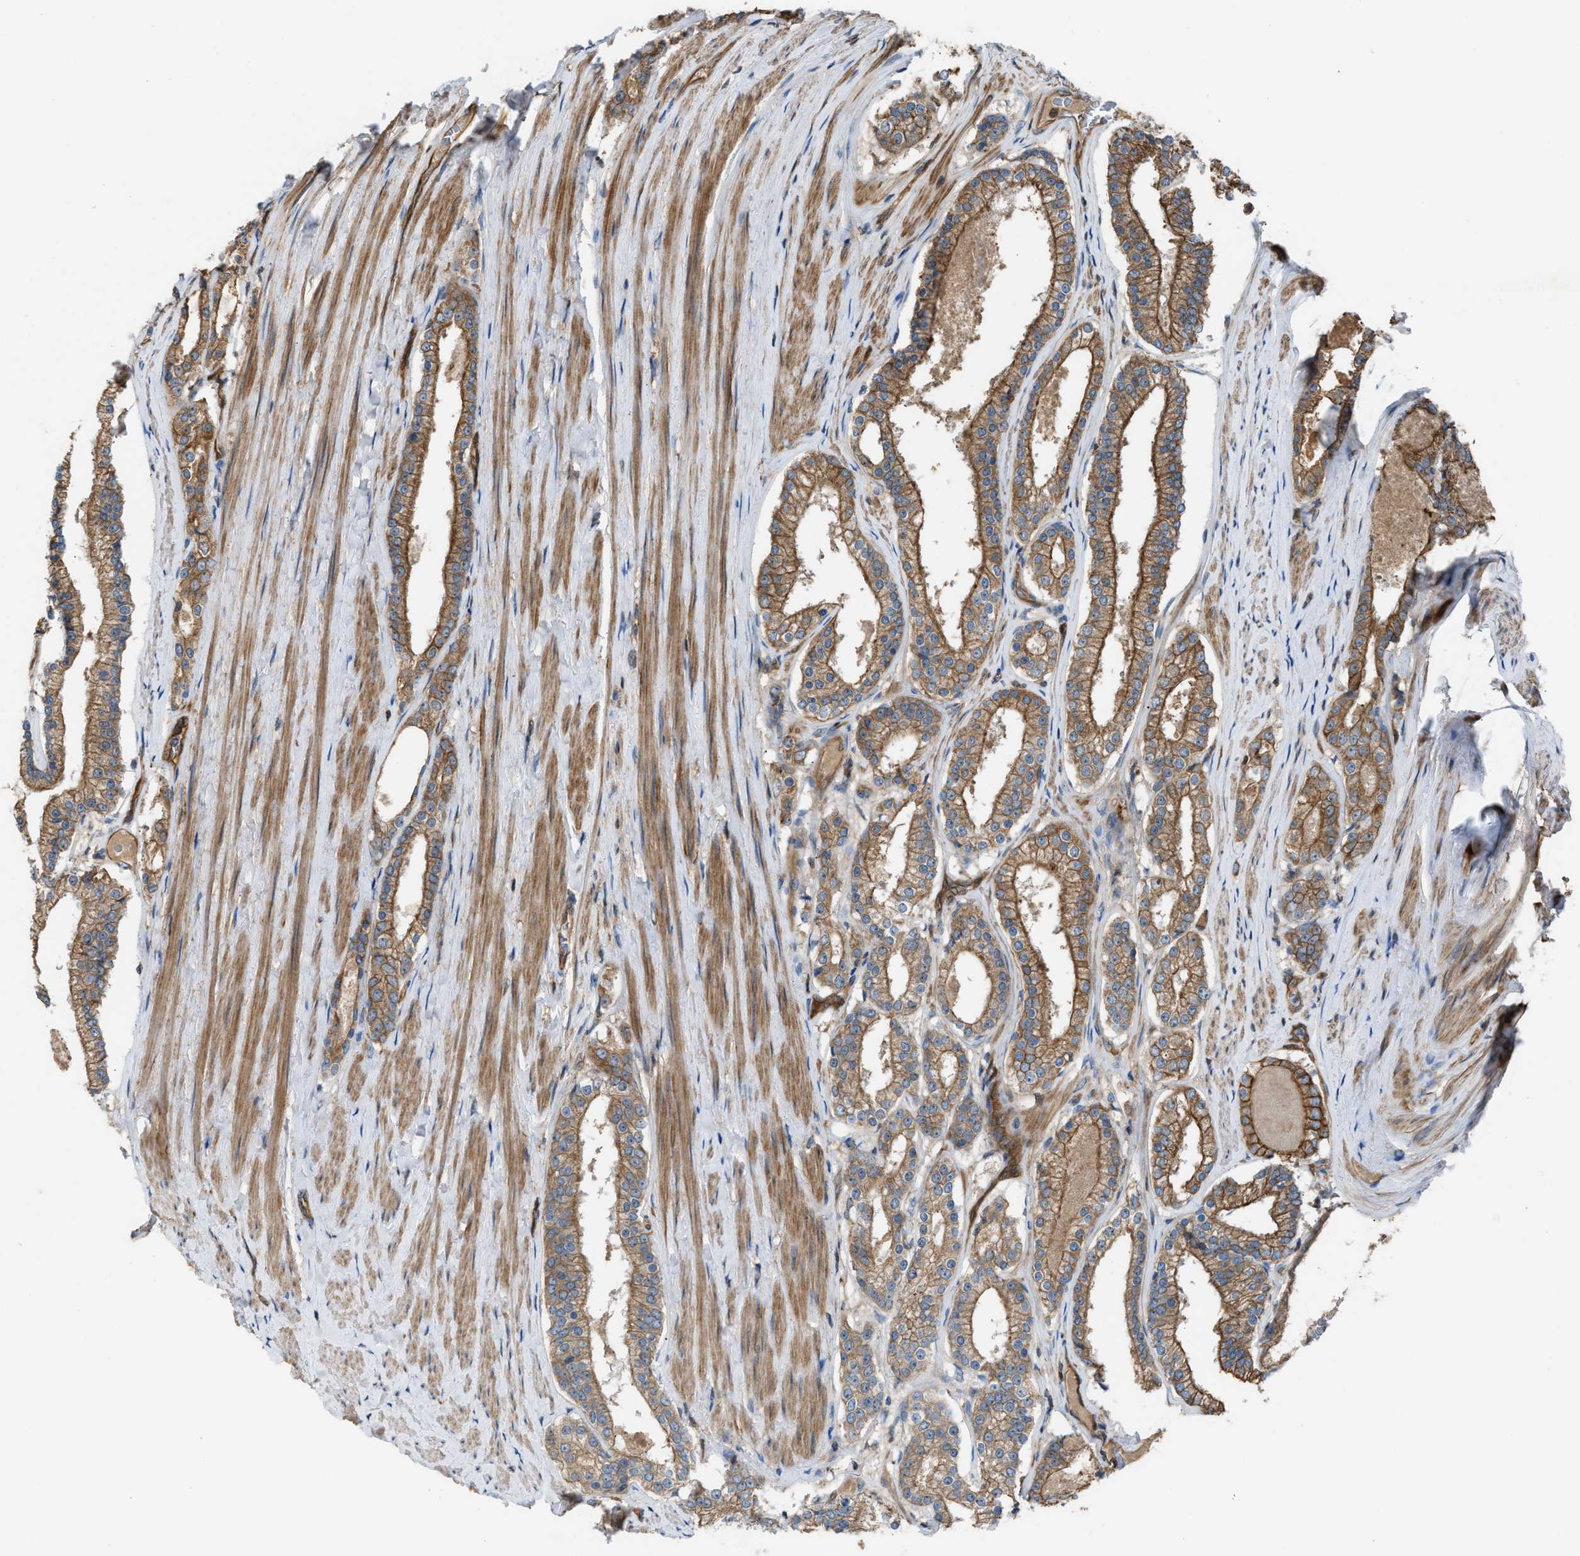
{"staining": {"intensity": "moderate", "quantity": ">75%", "location": "cytoplasmic/membranous"}, "tissue": "prostate cancer", "cell_type": "Tumor cells", "image_type": "cancer", "snomed": [{"axis": "morphology", "description": "Adenocarcinoma, Low grade"}, {"axis": "topography", "description": "Prostate"}], "caption": "Prostate cancer (low-grade adenocarcinoma) stained for a protein demonstrates moderate cytoplasmic/membranous positivity in tumor cells. Using DAB (brown) and hematoxylin (blue) stains, captured at high magnification using brightfield microscopy.", "gene": "TPK1", "patient": {"sex": "male", "age": 70}}